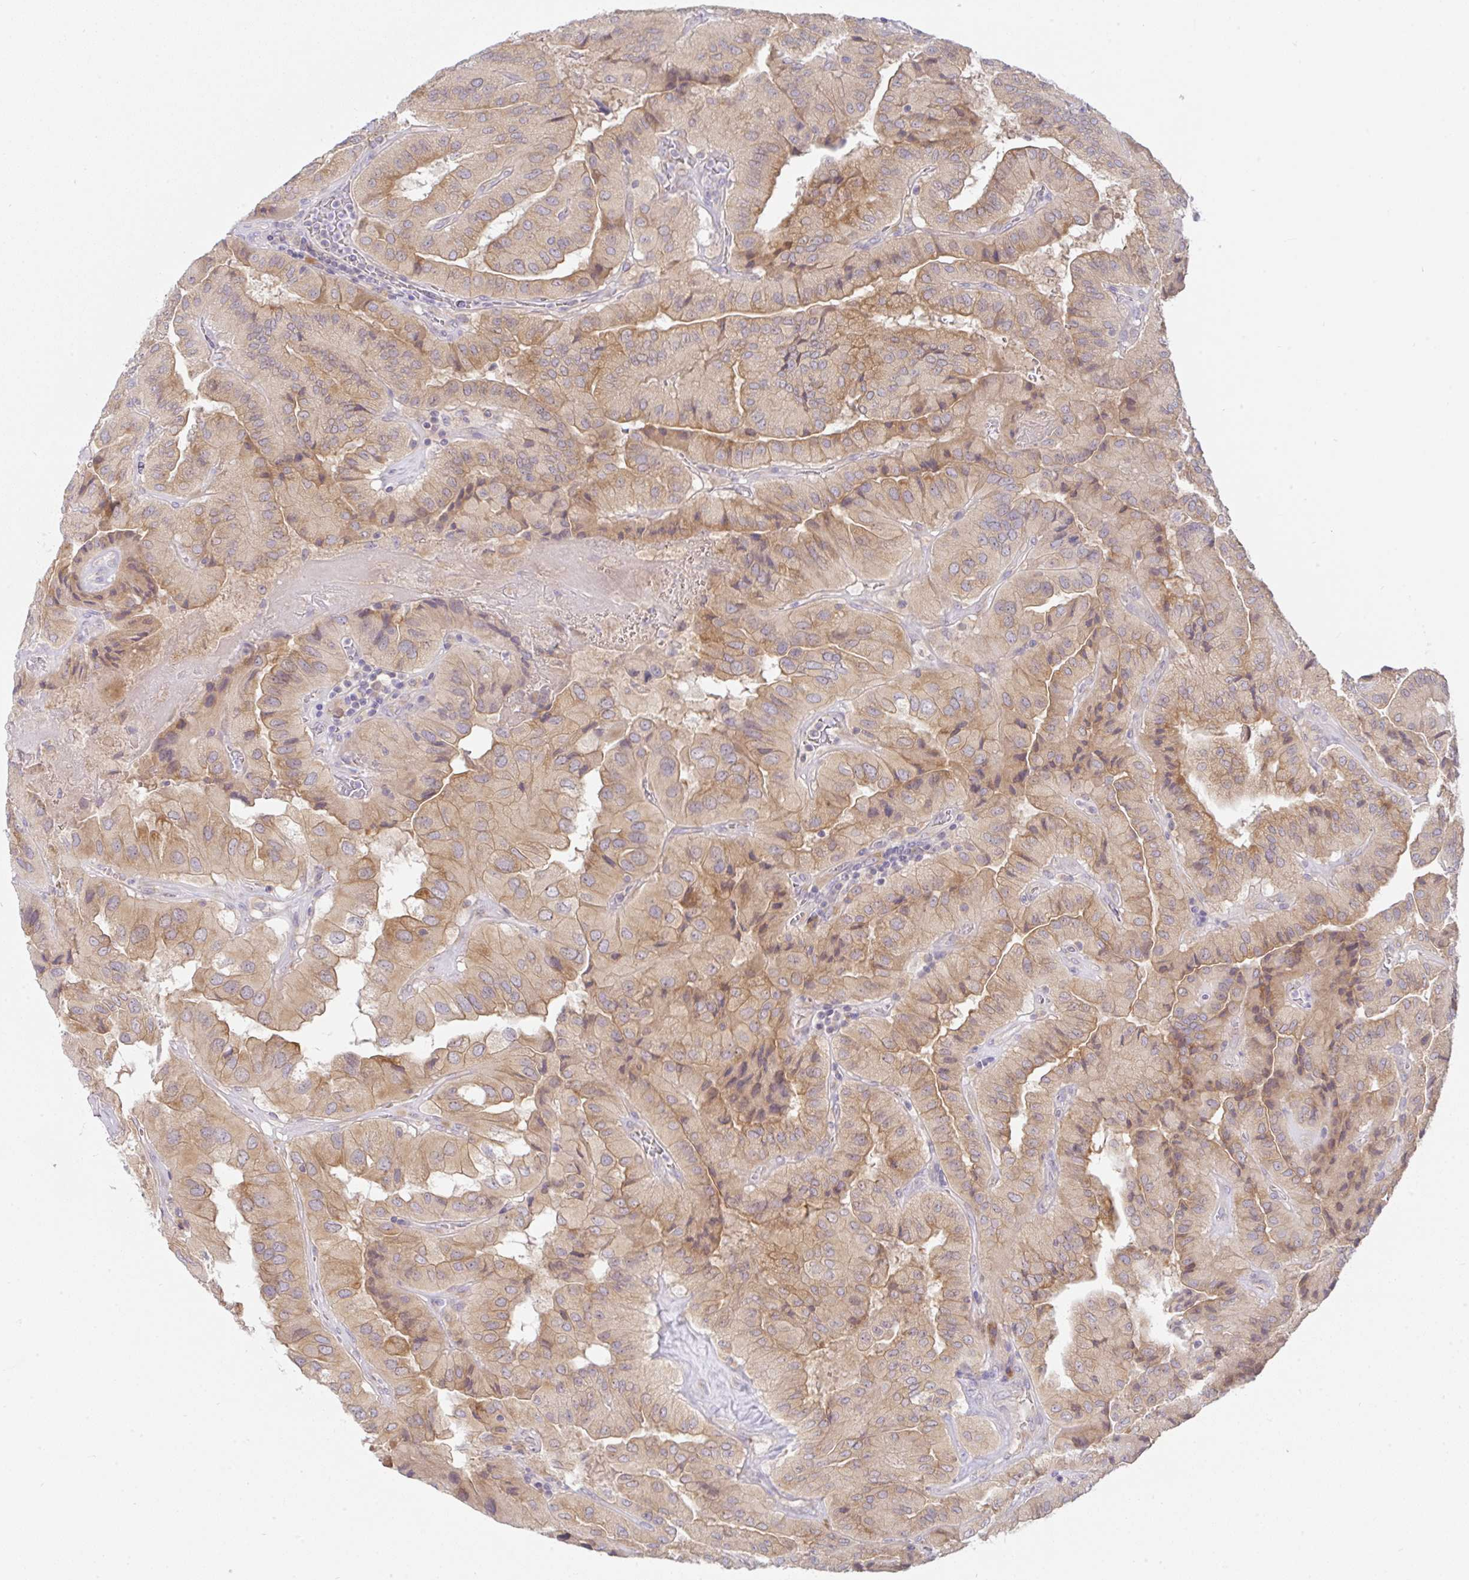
{"staining": {"intensity": "weak", "quantity": ">75%", "location": "cytoplasmic/membranous"}, "tissue": "thyroid cancer", "cell_type": "Tumor cells", "image_type": "cancer", "snomed": [{"axis": "morphology", "description": "Normal tissue, NOS"}, {"axis": "morphology", "description": "Papillary adenocarcinoma, NOS"}, {"axis": "topography", "description": "Thyroid gland"}], "caption": "Tumor cells display low levels of weak cytoplasmic/membranous positivity in approximately >75% of cells in human thyroid cancer (papillary adenocarcinoma).", "gene": "DERL2", "patient": {"sex": "female", "age": 59}}